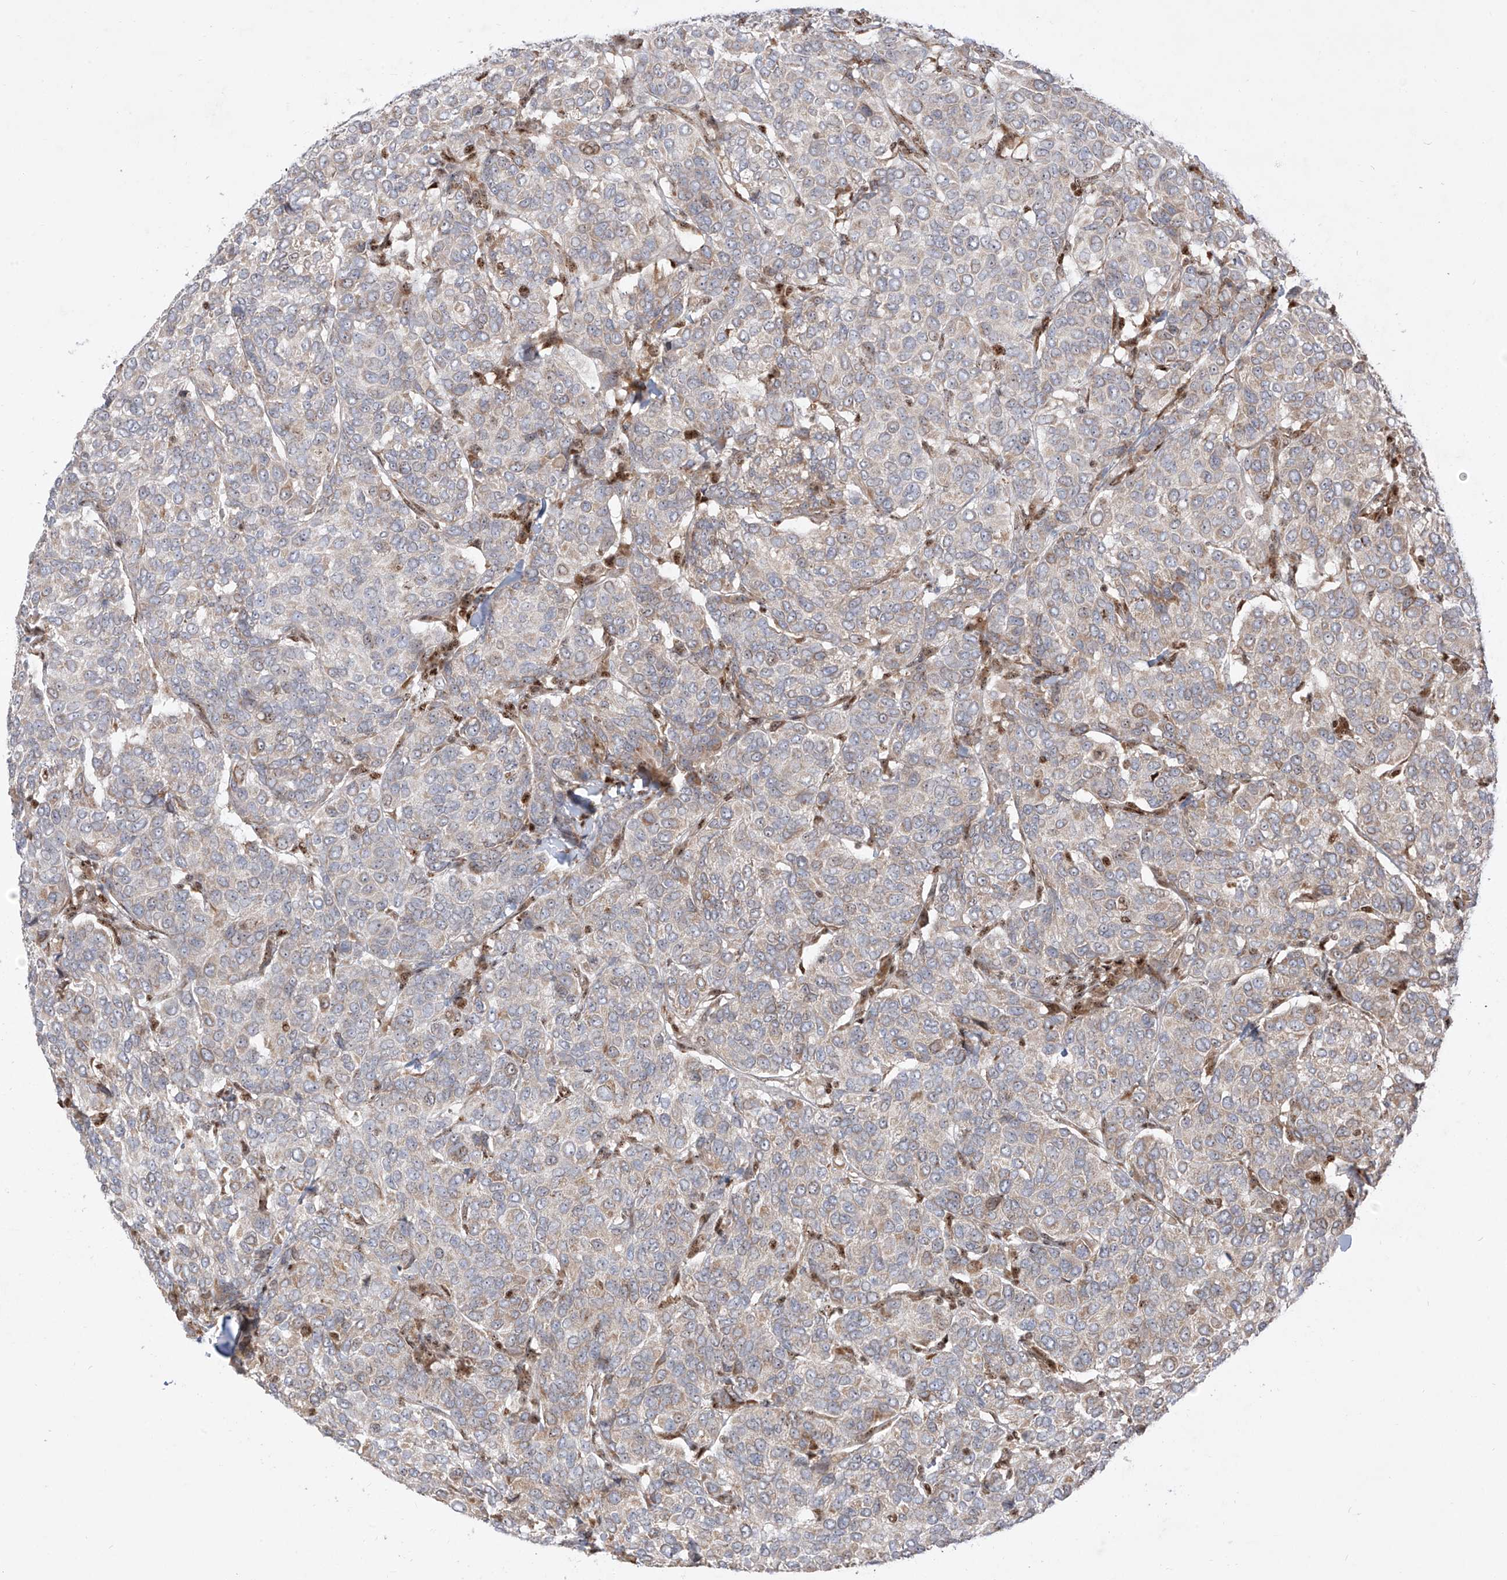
{"staining": {"intensity": "weak", "quantity": "<25%", "location": "cytoplasmic/membranous"}, "tissue": "breast cancer", "cell_type": "Tumor cells", "image_type": "cancer", "snomed": [{"axis": "morphology", "description": "Duct carcinoma"}, {"axis": "topography", "description": "Breast"}], "caption": "This is a photomicrograph of immunohistochemistry staining of breast cancer (invasive ductal carcinoma), which shows no expression in tumor cells. Brightfield microscopy of immunohistochemistry stained with DAB (brown) and hematoxylin (blue), captured at high magnification.", "gene": "ZBTB8A", "patient": {"sex": "female", "age": 55}}